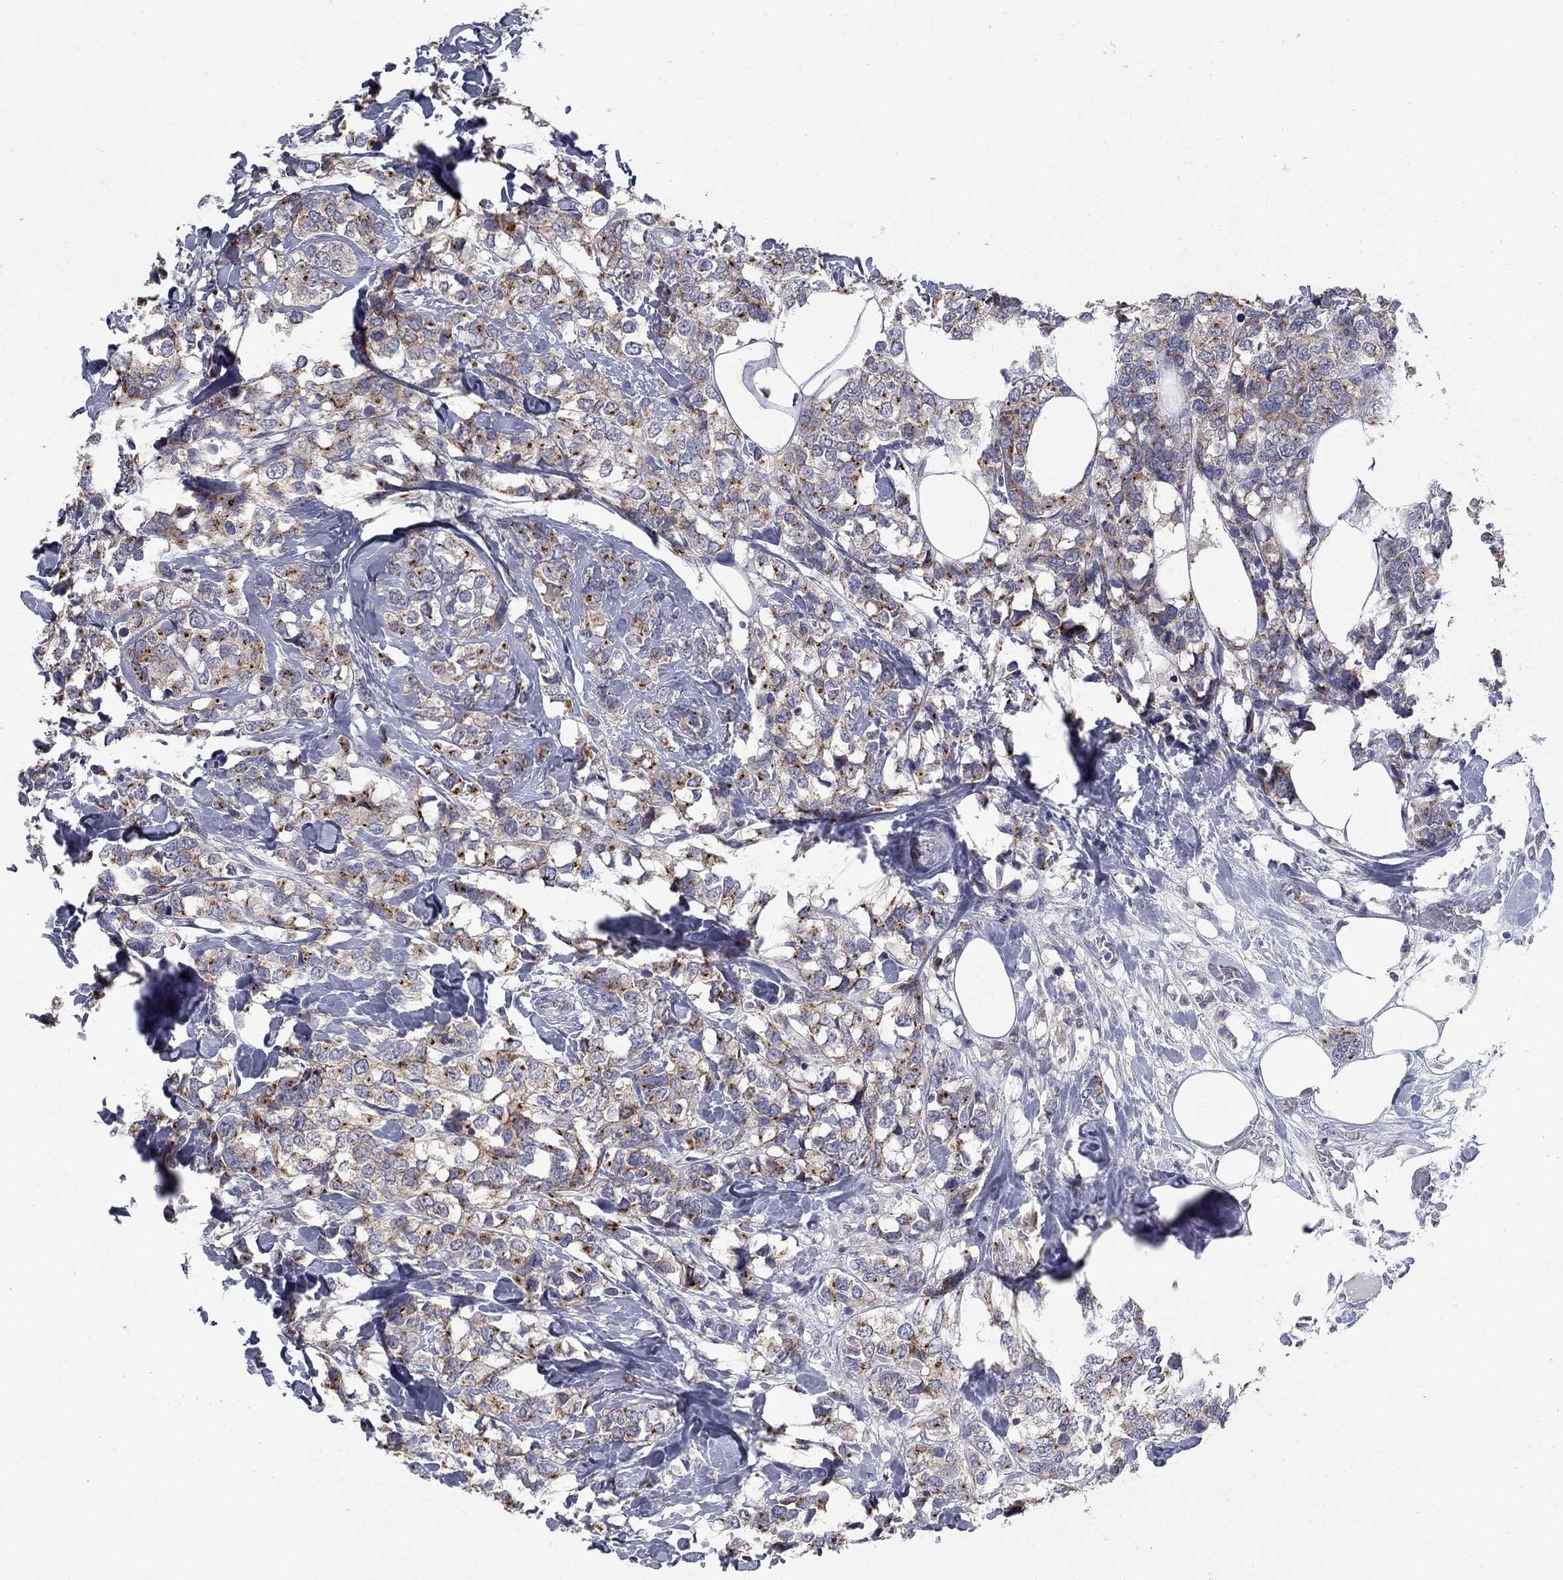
{"staining": {"intensity": "moderate", "quantity": "25%-75%", "location": "cytoplasmic/membranous"}, "tissue": "breast cancer", "cell_type": "Tumor cells", "image_type": "cancer", "snomed": [{"axis": "morphology", "description": "Lobular carcinoma"}, {"axis": "topography", "description": "Breast"}], "caption": "This is a micrograph of IHC staining of breast lobular carcinoma, which shows moderate expression in the cytoplasmic/membranous of tumor cells.", "gene": "KIAA0319L", "patient": {"sex": "female", "age": 59}}